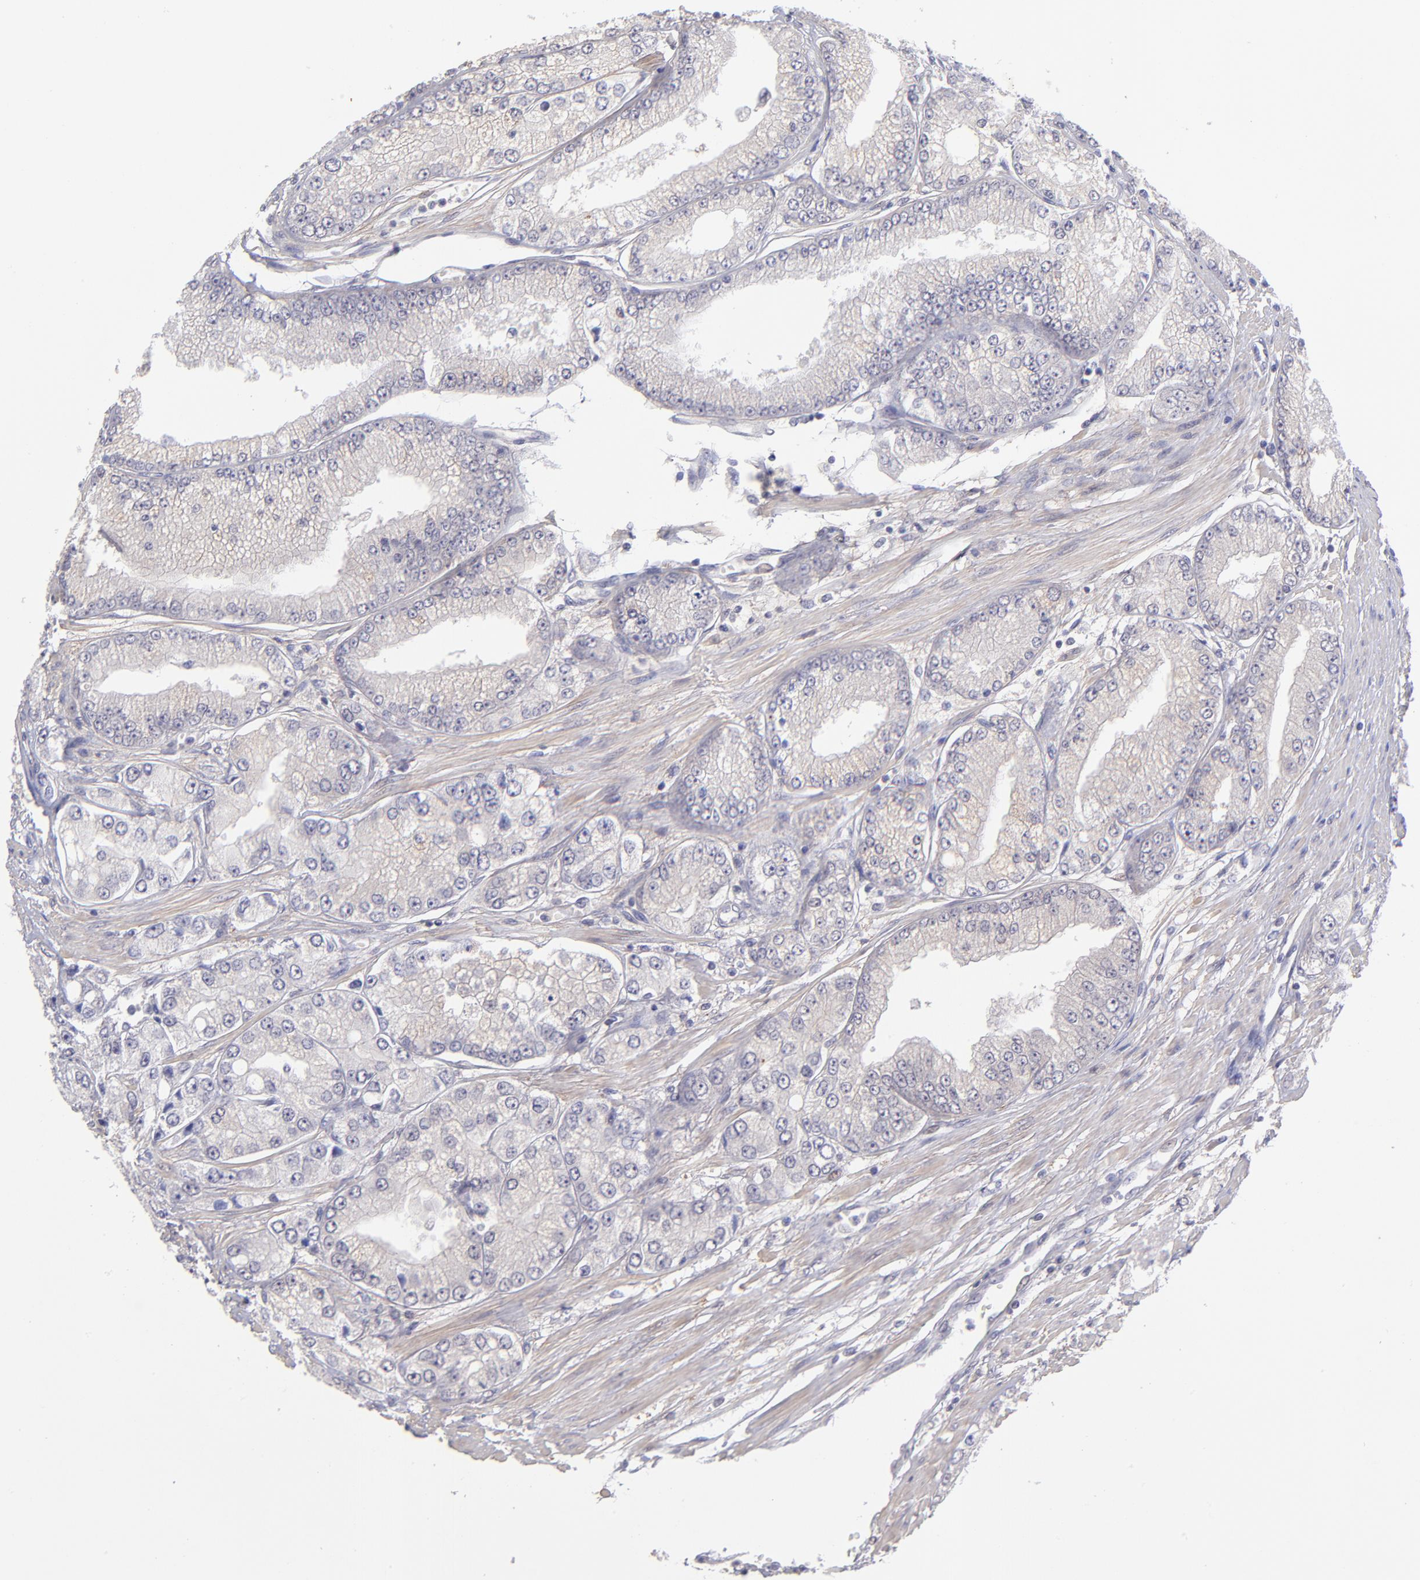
{"staining": {"intensity": "negative", "quantity": "none", "location": "none"}, "tissue": "prostate cancer", "cell_type": "Tumor cells", "image_type": "cancer", "snomed": [{"axis": "morphology", "description": "Adenocarcinoma, Medium grade"}, {"axis": "topography", "description": "Prostate"}], "caption": "DAB immunohistochemical staining of medium-grade adenocarcinoma (prostate) demonstrates no significant staining in tumor cells. (DAB (3,3'-diaminobenzidine) immunohistochemistry (IHC), high magnification).", "gene": "NSF", "patient": {"sex": "male", "age": 72}}